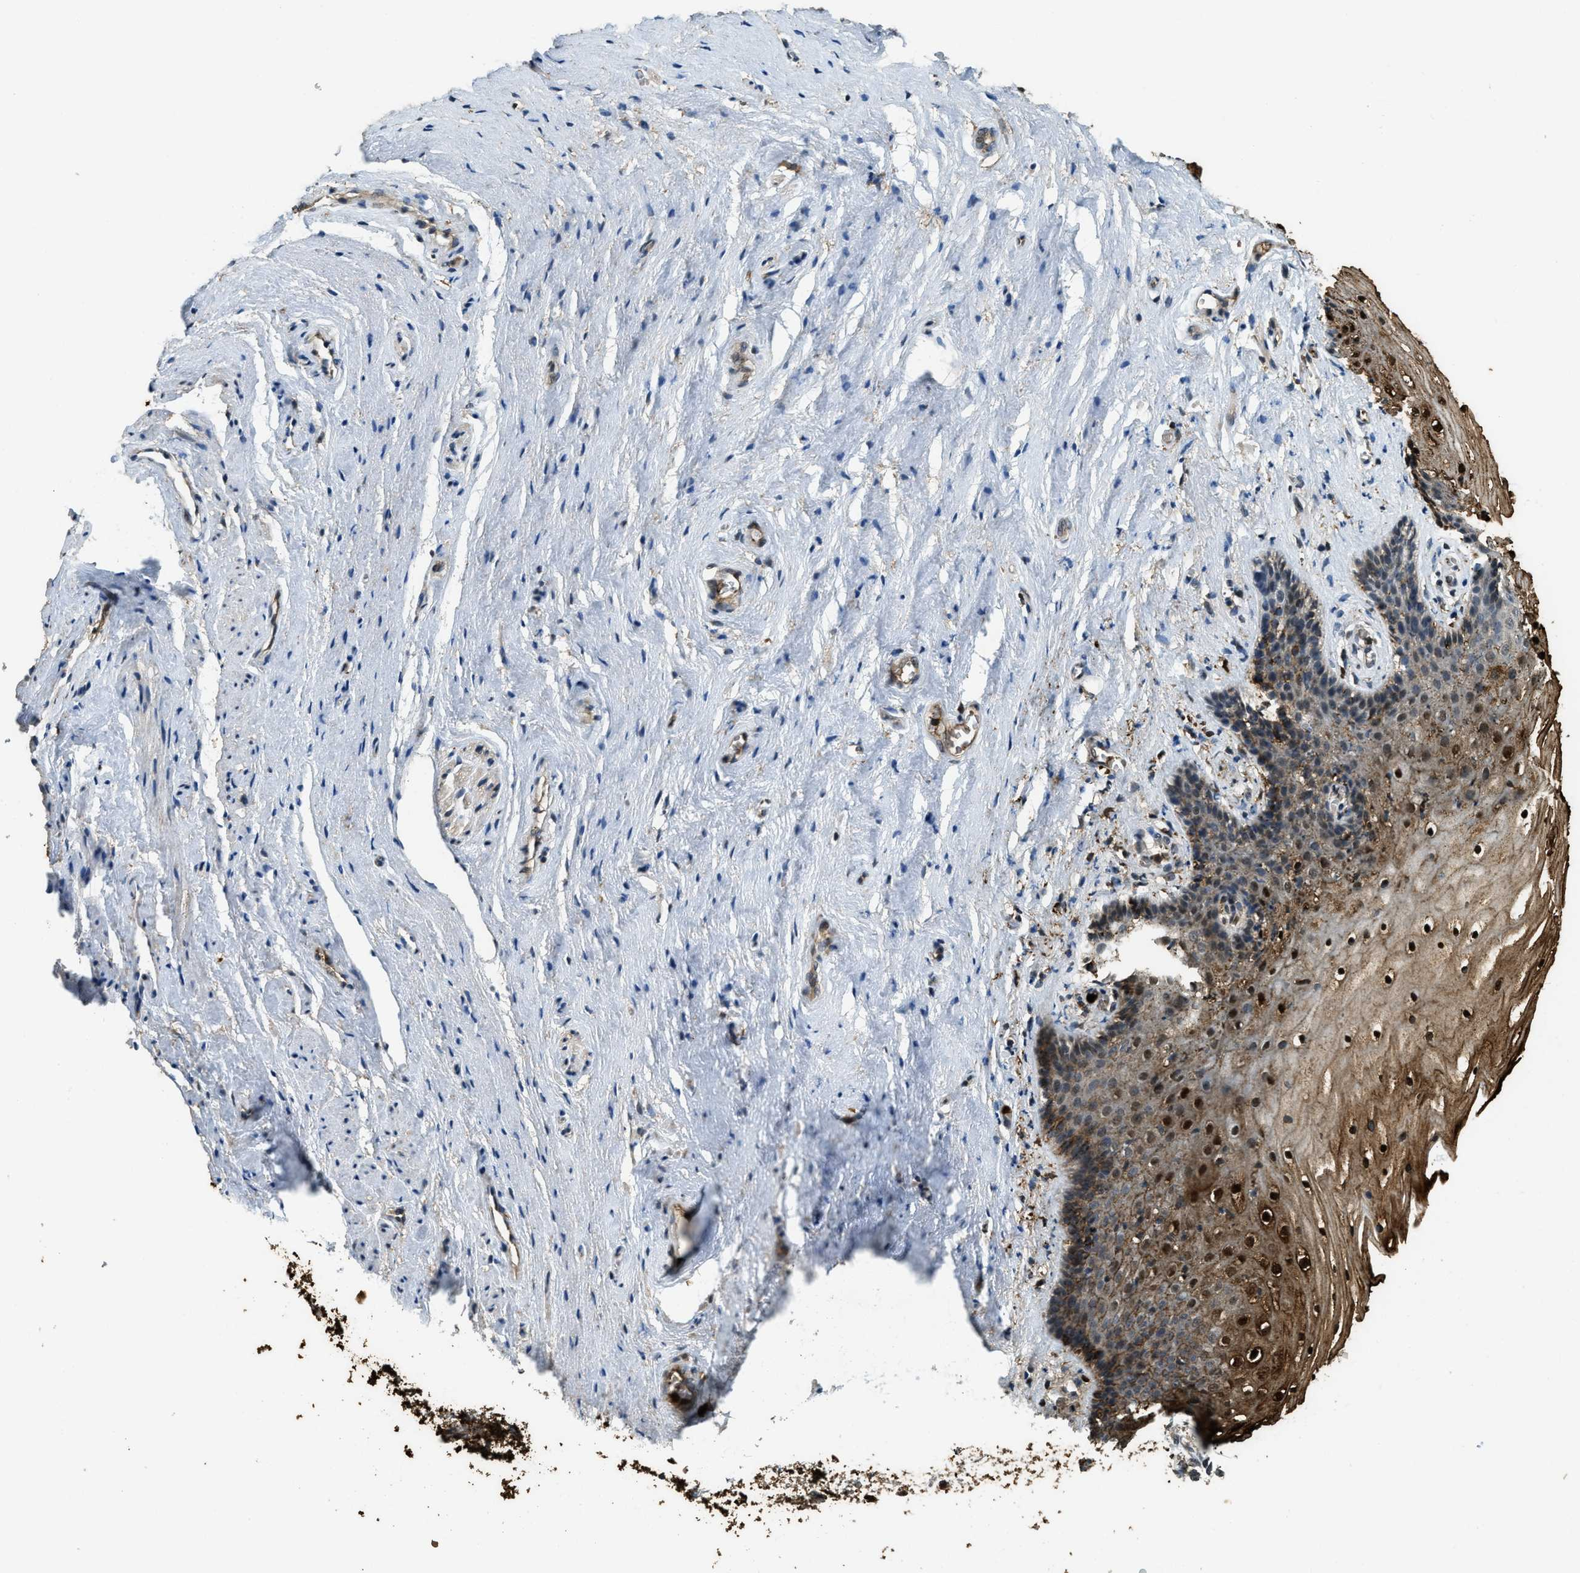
{"staining": {"intensity": "strong", "quantity": ">75%", "location": "cytoplasmic/membranous,nuclear"}, "tissue": "vagina", "cell_type": "Squamous epithelial cells", "image_type": "normal", "snomed": [{"axis": "morphology", "description": "Normal tissue, NOS"}, {"axis": "topography", "description": "Vagina"}], "caption": "Squamous epithelial cells show strong cytoplasmic/membranous,nuclear positivity in about >75% of cells in benign vagina.", "gene": "RNF141", "patient": {"sex": "female", "age": 44}}